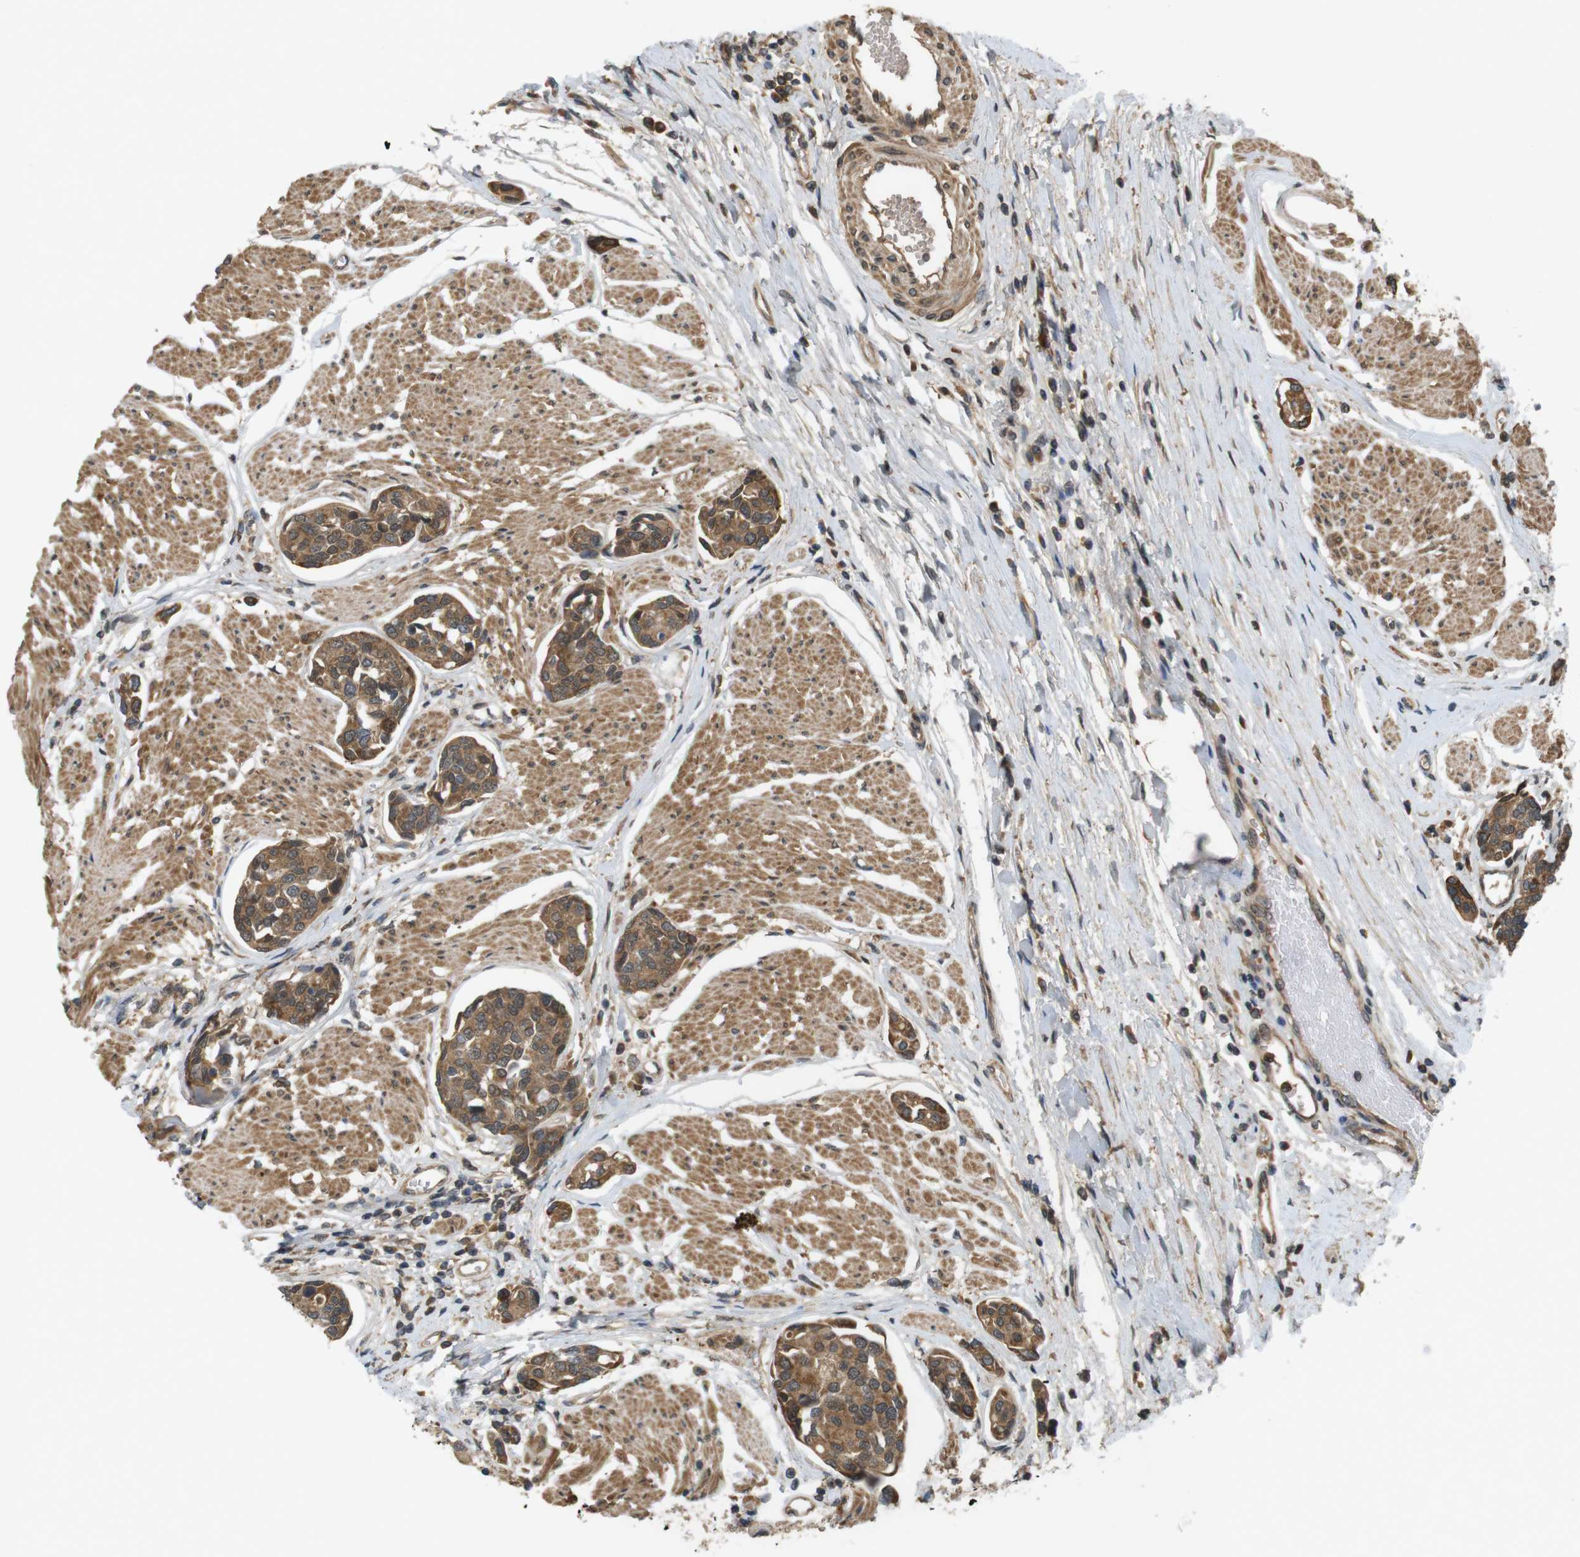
{"staining": {"intensity": "moderate", "quantity": ">75%", "location": "cytoplasmic/membranous"}, "tissue": "urothelial cancer", "cell_type": "Tumor cells", "image_type": "cancer", "snomed": [{"axis": "morphology", "description": "Urothelial carcinoma, High grade"}, {"axis": "topography", "description": "Urinary bladder"}], "caption": "Moderate cytoplasmic/membranous positivity is seen in approximately >75% of tumor cells in urothelial cancer. Ihc stains the protein of interest in brown and the nuclei are stained blue.", "gene": "NFKBIE", "patient": {"sex": "male", "age": 78}}